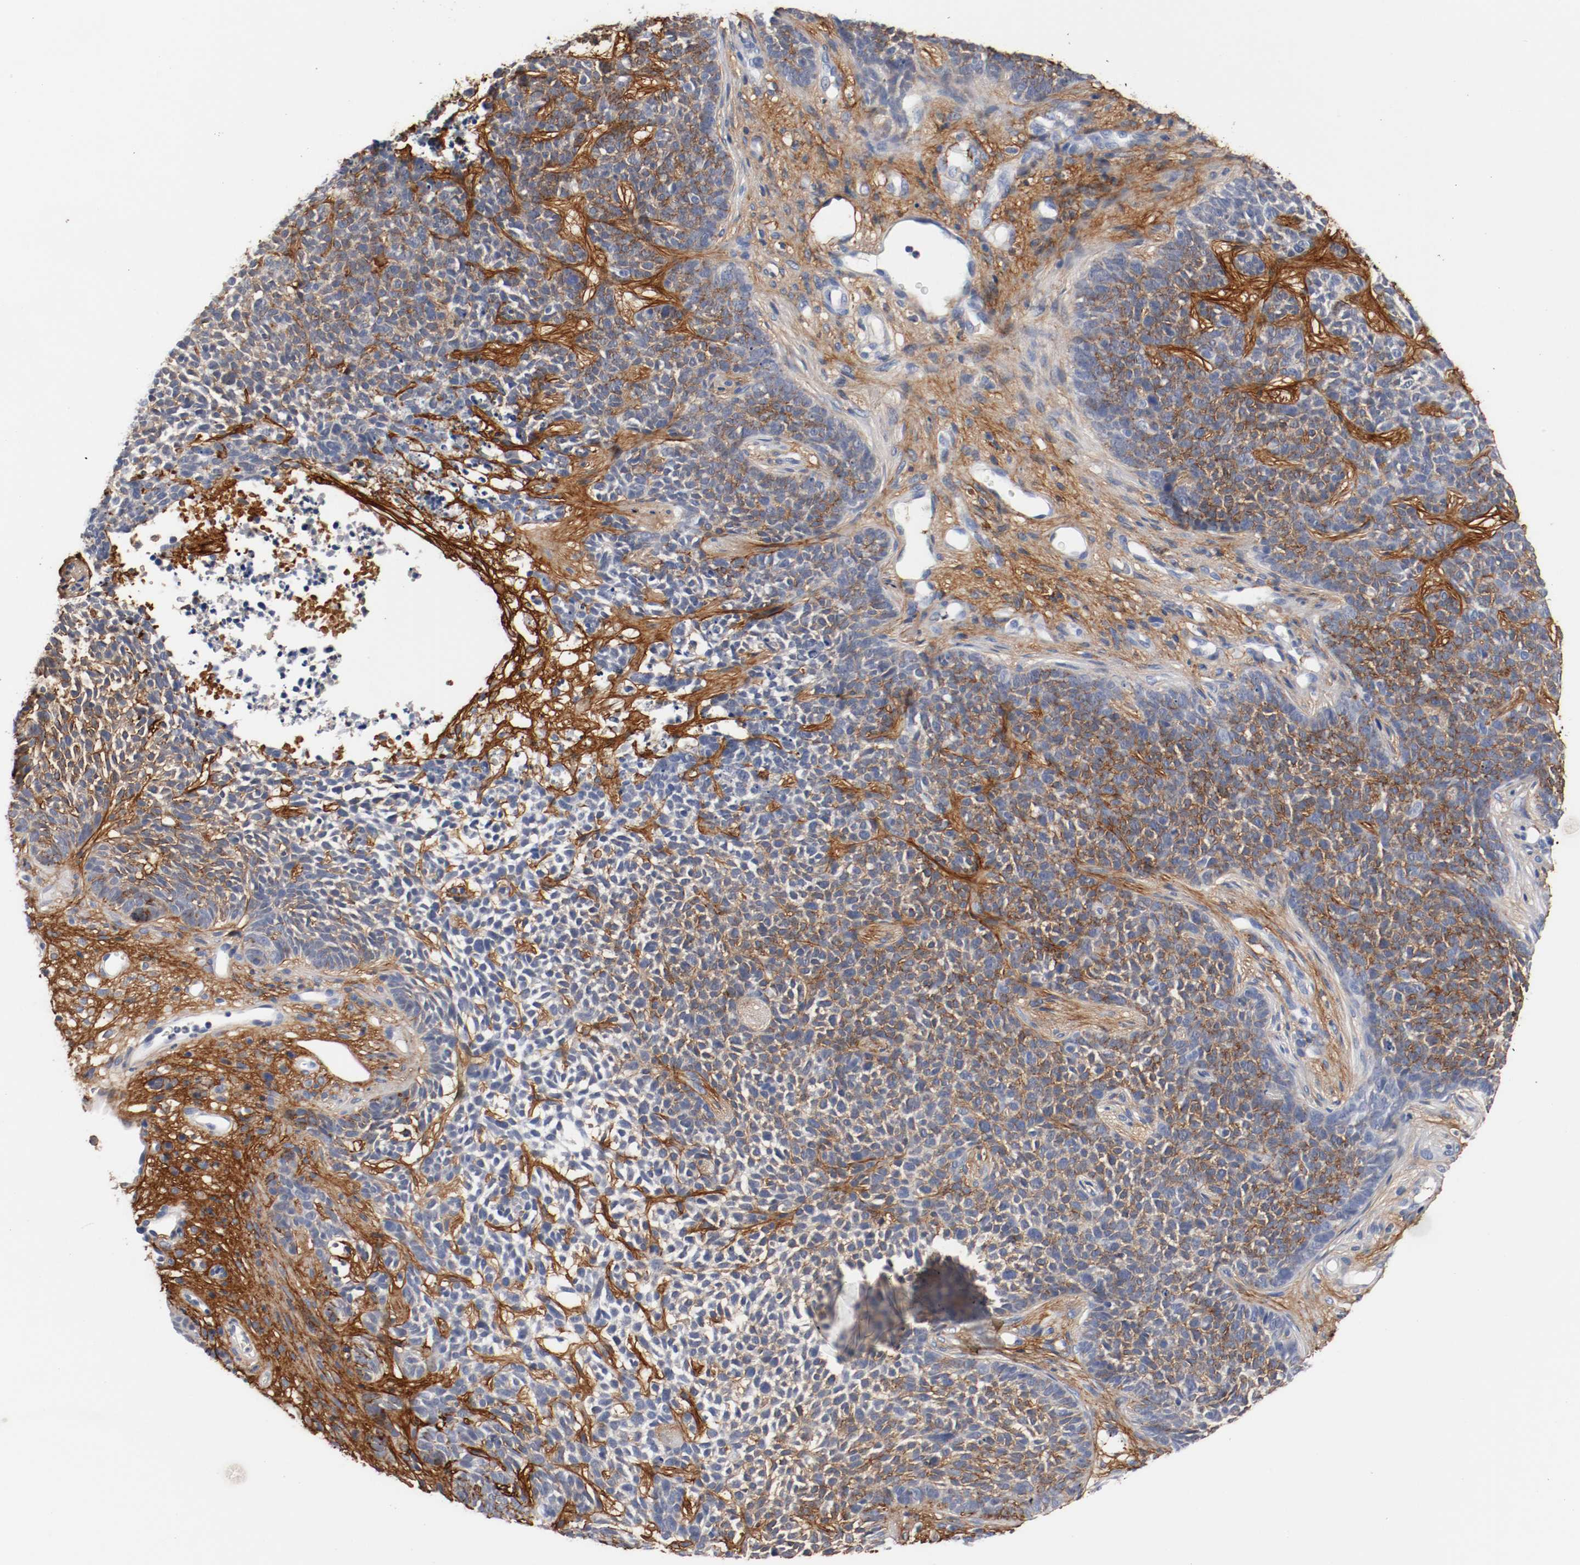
{"staining": {"intensity": "strong", "quantity": ">75%", "location": "cytoplasmic/membranous"}, "tissue": "skin cancer", "cell_type": "Tumor cells", "image_type": "cancer", "snomed": [{"axis": "morphology", "description": "Basal cell carcinoma"}, {"axis": "topography", "description": "Skin"}], "caption": "Protein staining shows strong cytoplasmic/membranous positivity in about >75% of tumor cells in basal cell carcinoma (skin).", "gene": "TNC", "patient": {"sex": "female", "age": 84}}